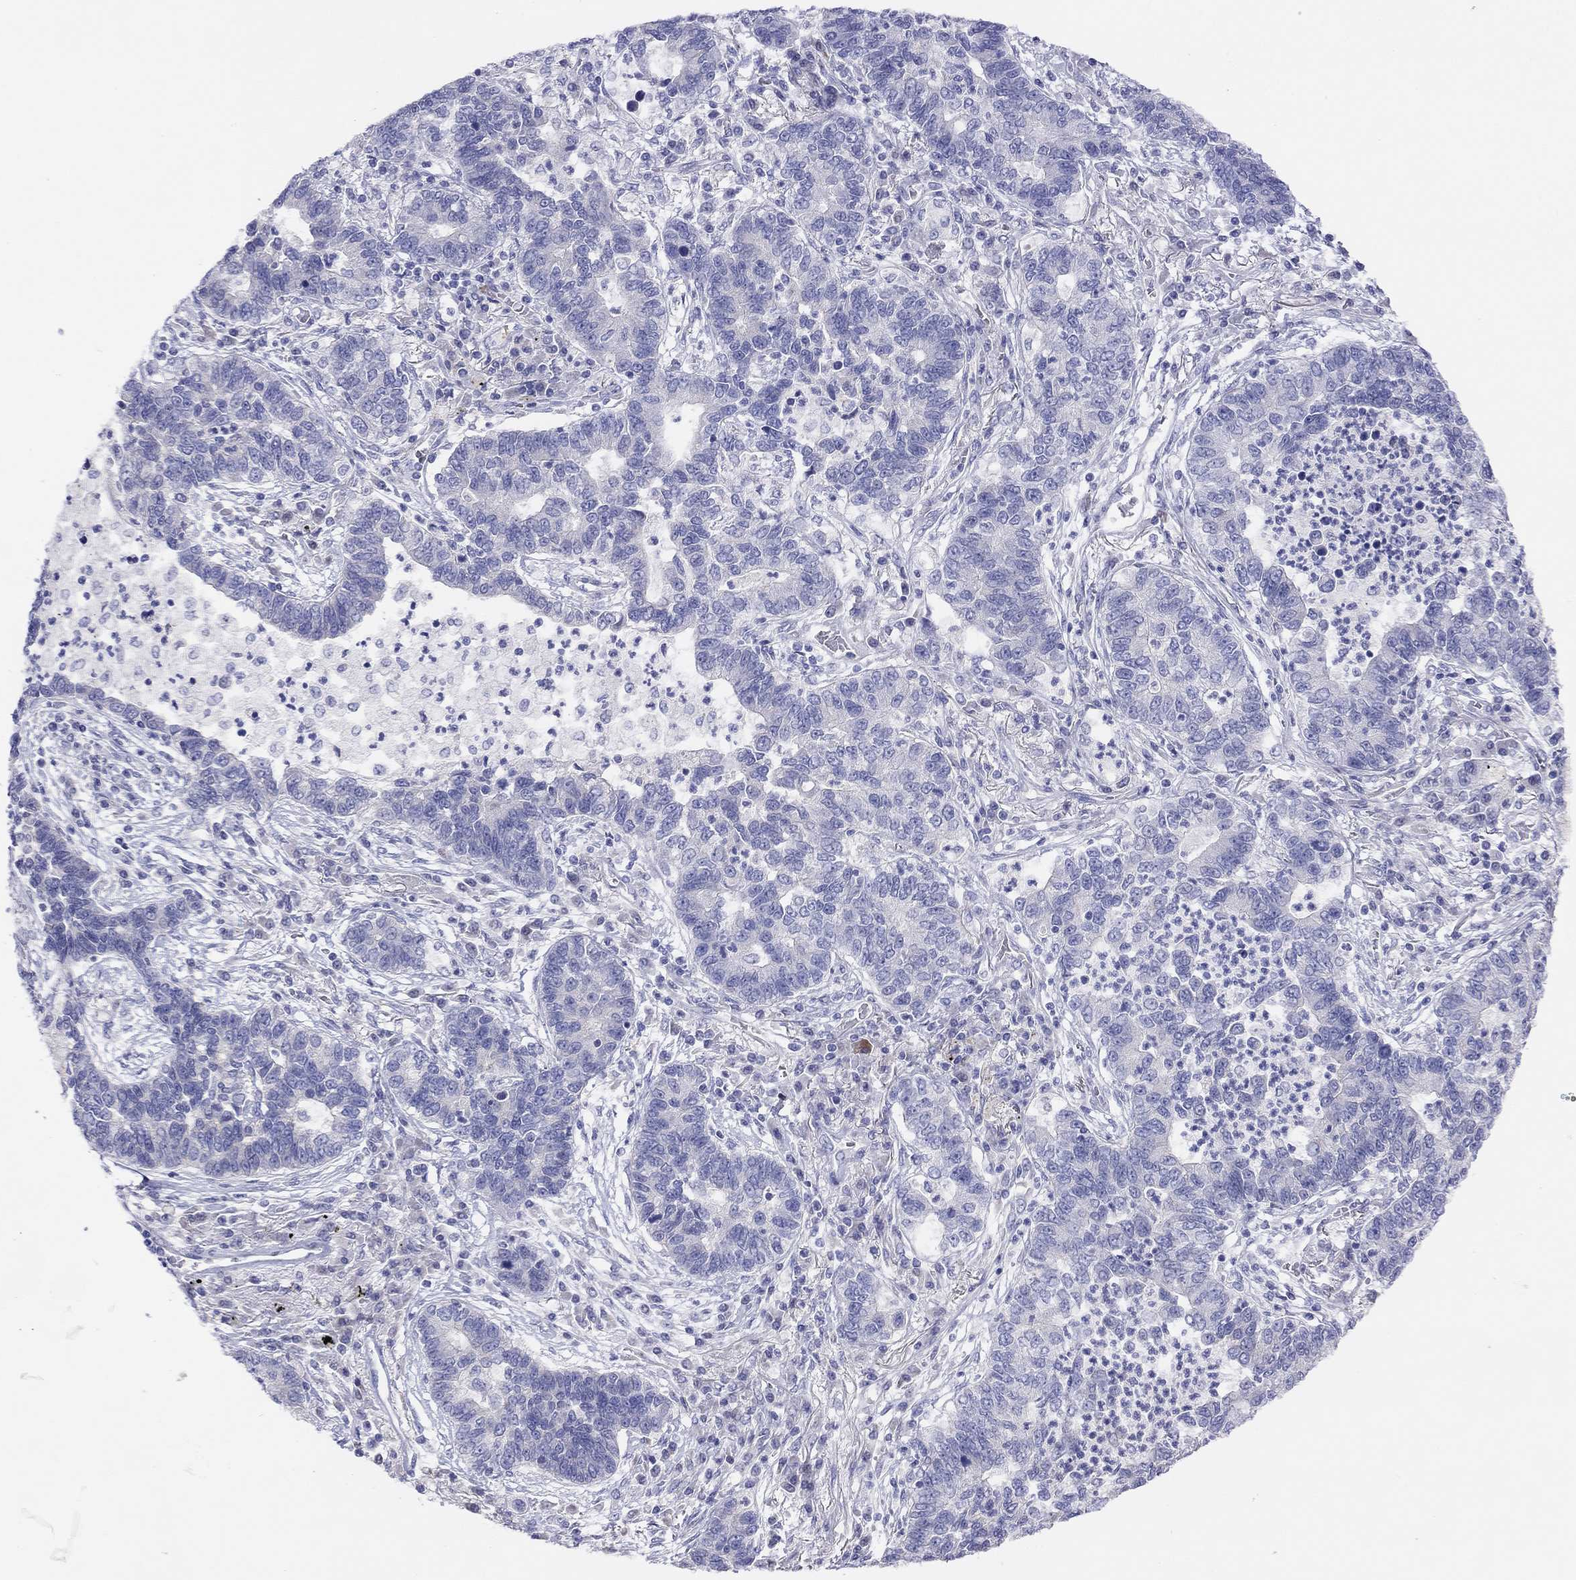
{"staining": {"intensity": "negative", "quantity": "none", "location": "none"}, "tissue": "lung cancer", "cell_type": "Tumor cells", "image_type": "cancer", "snomed": [{"axis": "morphology", "description": "Adenocarcinoma, NOS"}, {"axis": "topography", "description": "Lung"}], "caption": "DAB (3,3'-diaminobenzidine) immunohistochemical staining of human lung cancer reveals no significant expression in tumor cells.", "gene": "MGAT4C", "patient": {"sex": "female", "age": 57}}